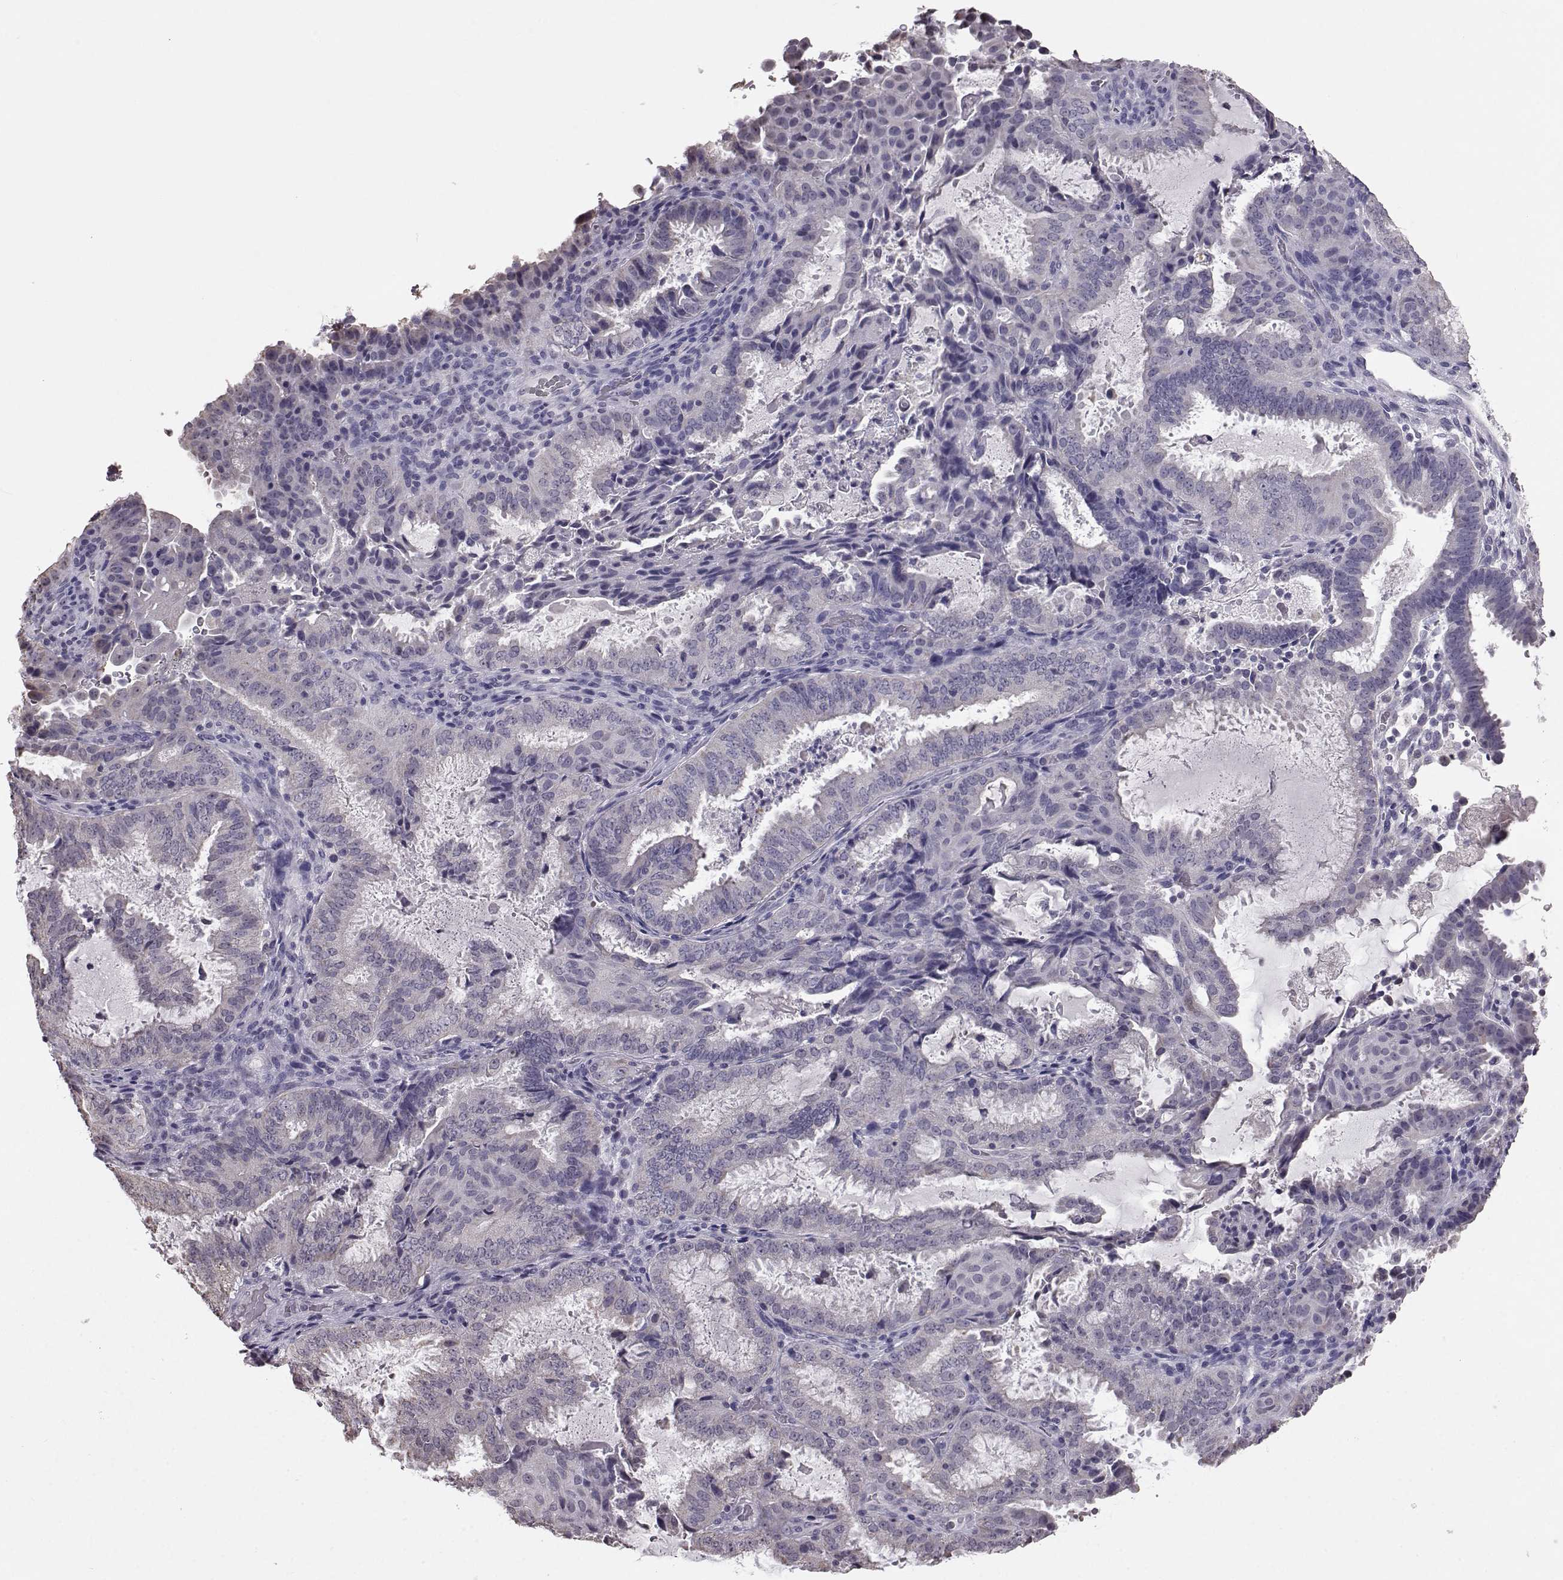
{"staining": {"intensity": "negative", "quantity": "none", "location": "none"}, "tissue": "ovarian cancer", "cell_type": "Tumor cells", "image_type": "cancer", "snomed": [{"axis": "morphology", "description": "Carcinoma, endometroid"}, {"axis": "topography", "description": "Ovary"}], "caption": "This is an IHC image of human ovarian cancer (endometroid carcinoma). There is no positivity in tumor cells.", "gene": "ALDH3A1", "patient": {"sex": "female", "age": 41}}